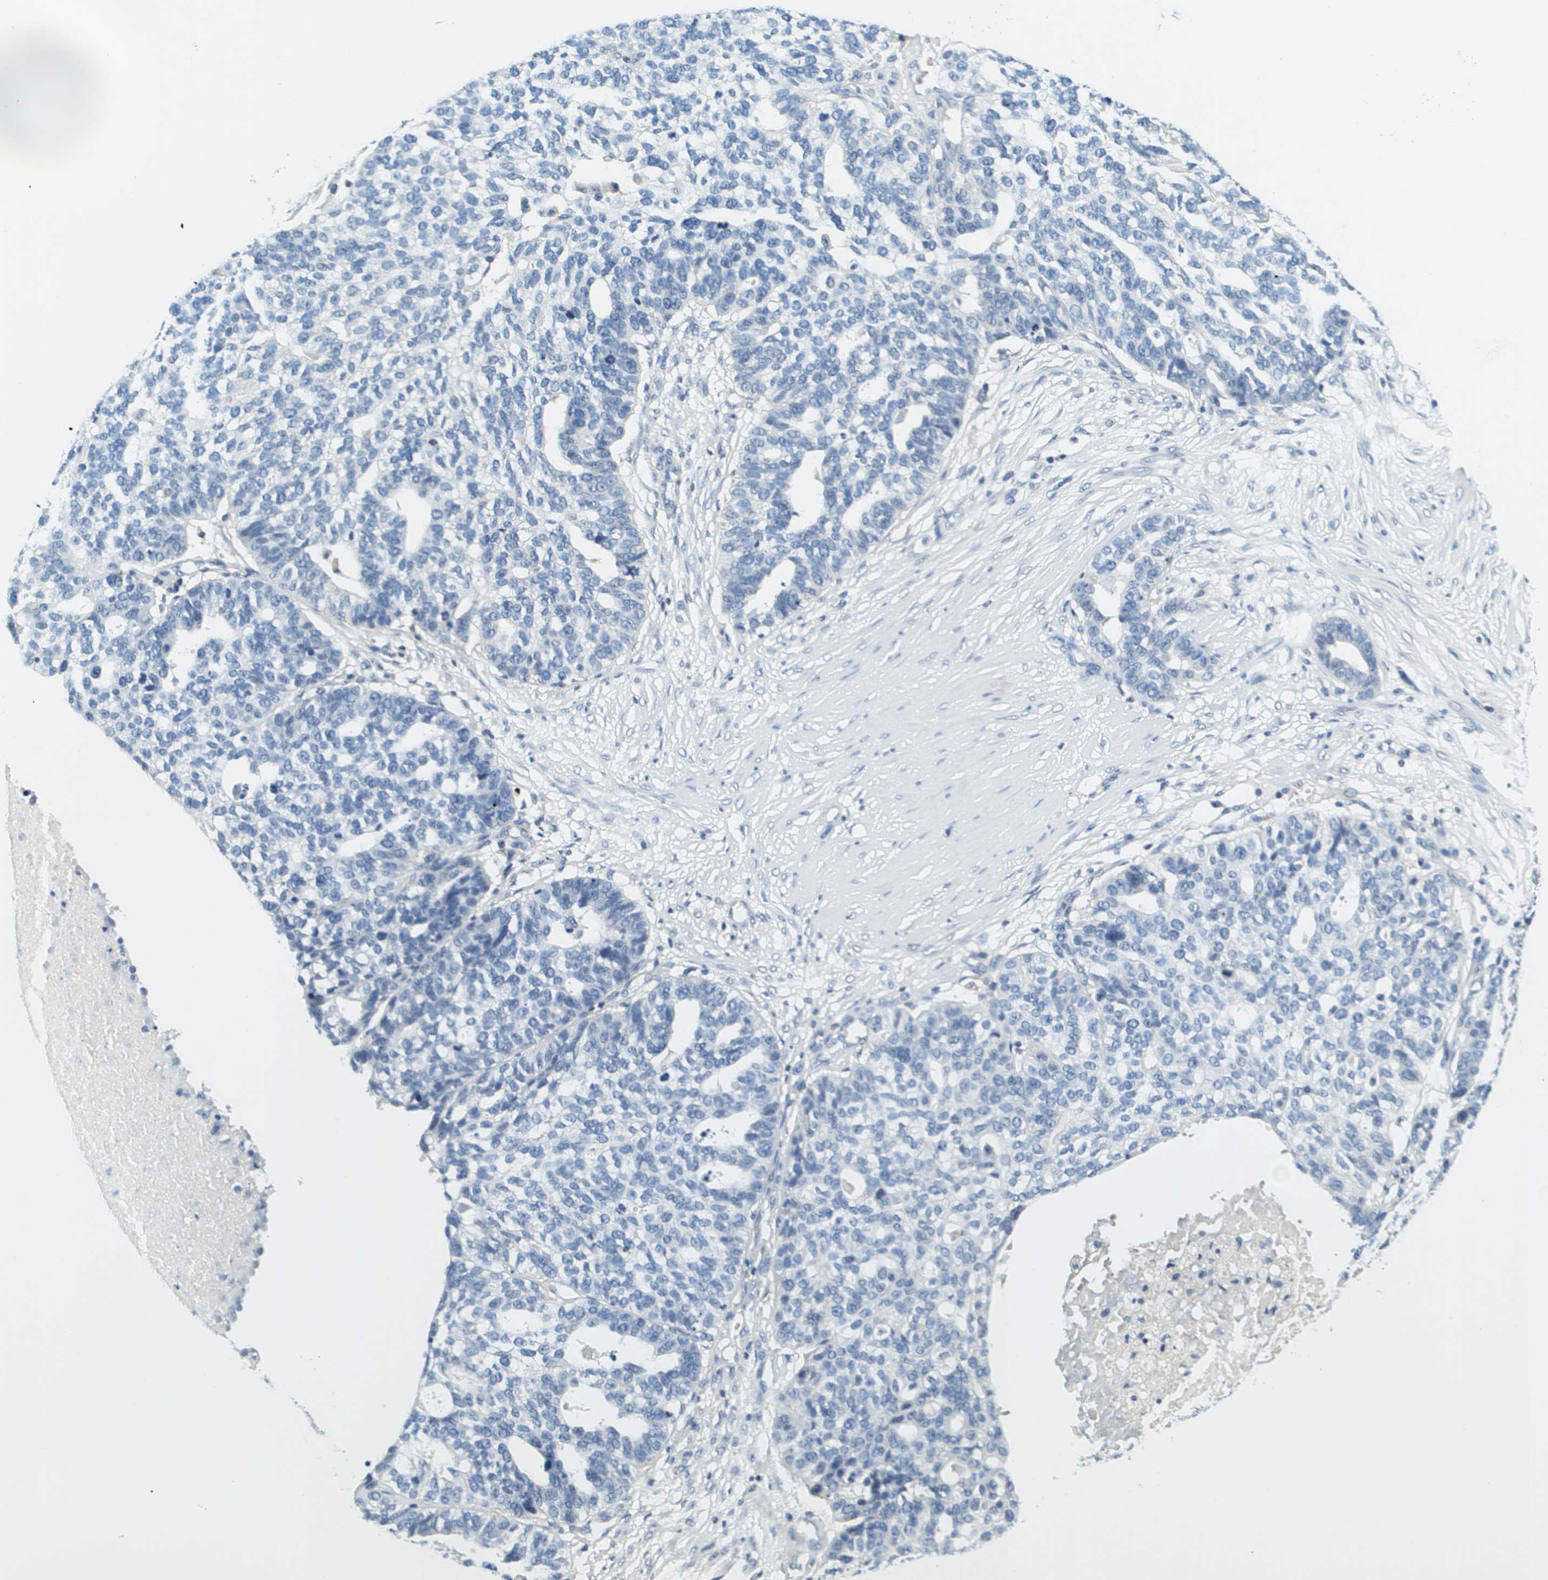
{"staining": {"intensity": "negative", "quantity": "none", "location": "none"}, "tissue": "ovarian cancer", "cell_type": "Tumor cells", "image_type": "cancer", "snomed": [{"axis": "morphology", "description": "Cystadenocarcinoma, serous, NOS"}, {"axis": "topography", "description": "Ovary"}], "caption": "High power microscopy micrograph of an immunohistochemistry histopathology image of serous cystadenocarcinoma (ovarian), revealing no significant positivity in tumor cells. (Stains: DAB immunohistochemistry with hematoxylin counter stain, Microscopy: brightfield microscopy at high magnification).", "gene": "KCNQ5", "patient": {"sex": "female", "age": 59}}